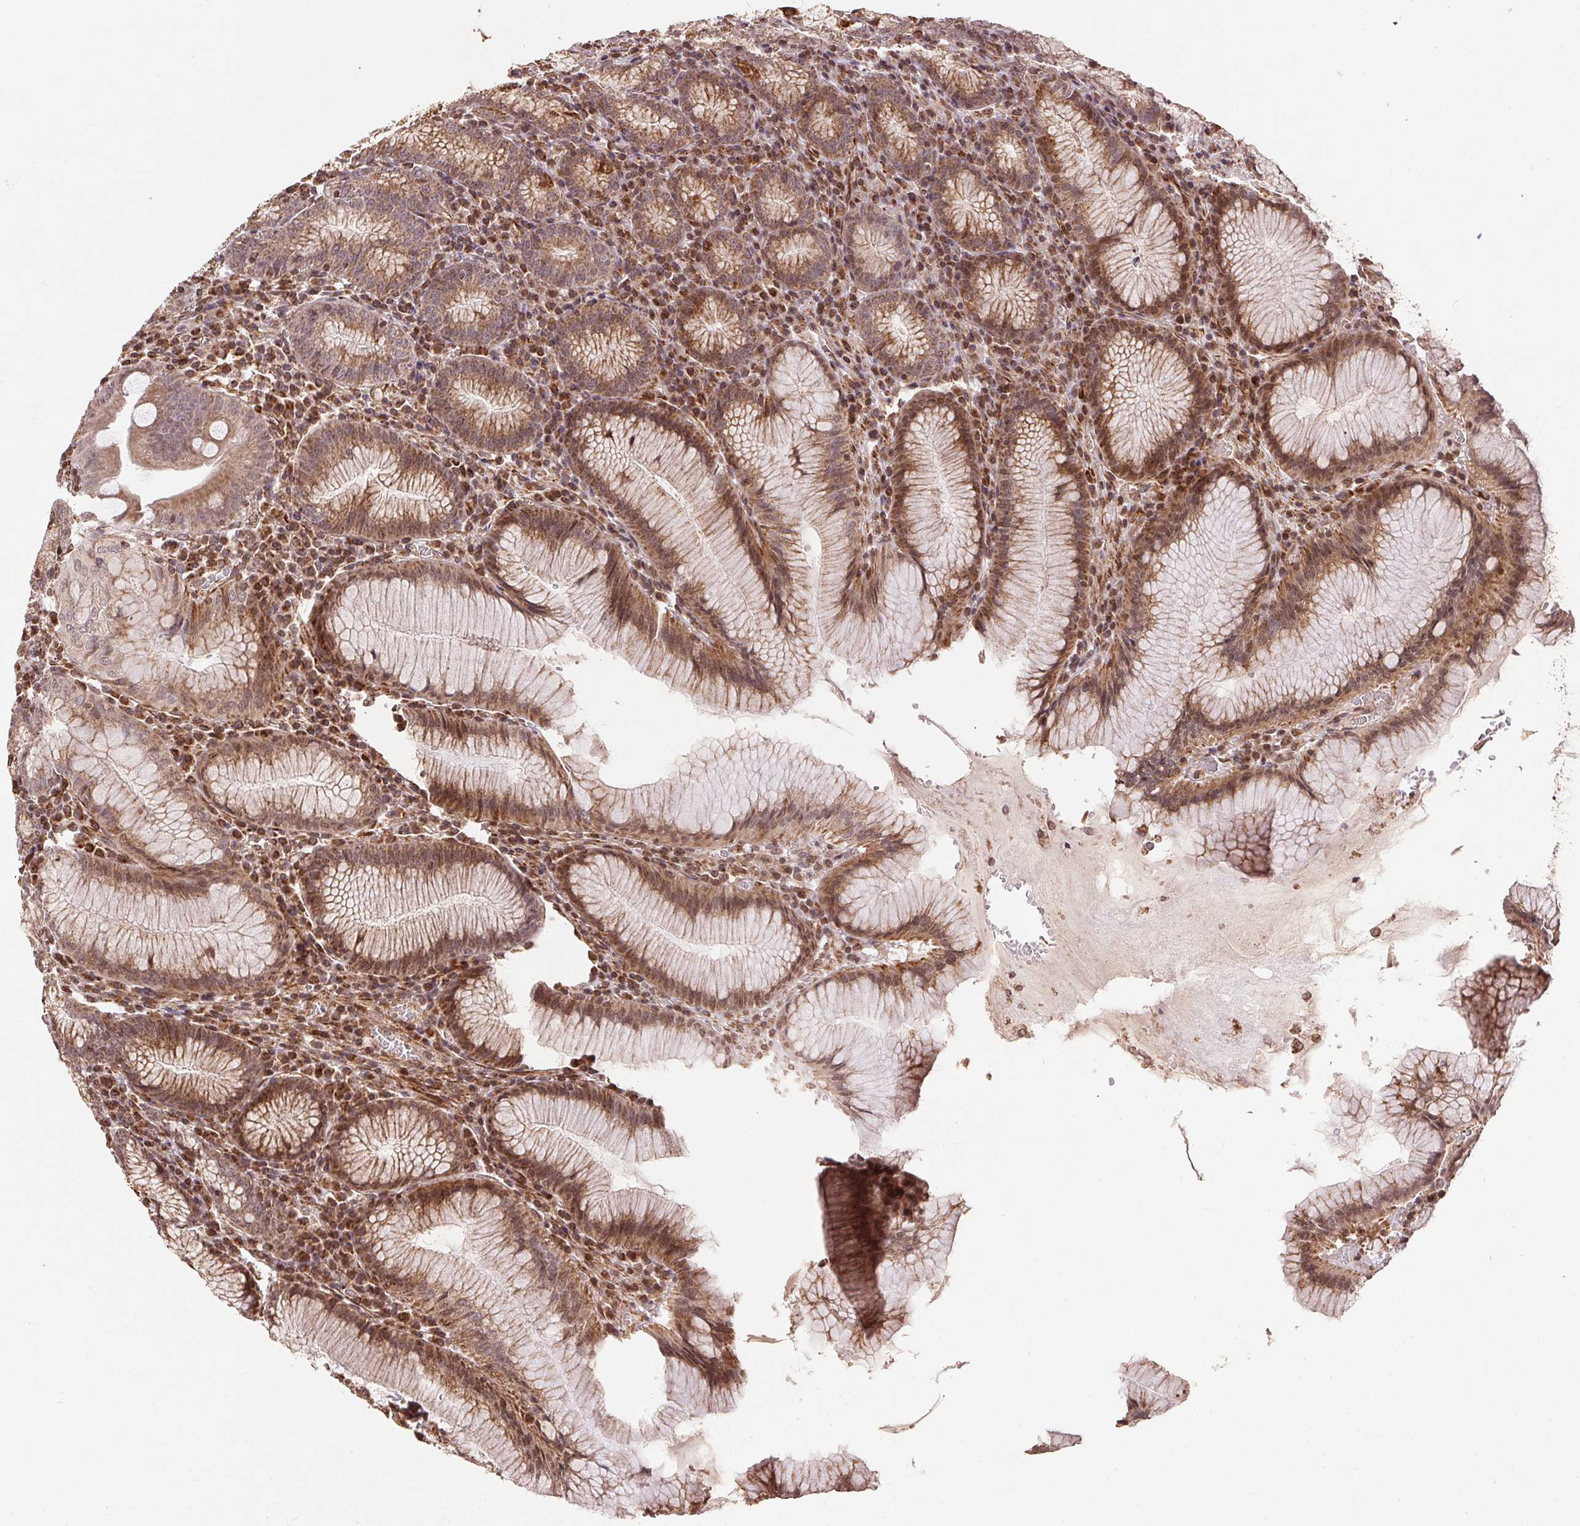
{"staining": {"intensity": "strong", "quantity": ">75%", "location": "cytoplasmic/membranous"}, "tissue": "stomach", "cell_type": "Glandular cells", "image_type": "normal", "snomed": [{"axis": "morphology", "description": "Normal tissue, NOS"}, {"axis": "topography", "description": "Stomach"}], "caption": "IHC (DAB) staining of unremarkable stomach exhibits strong cytoplasmic/membranous protein positivity in approximately >75% of glandular cells.", "gene": "SPRED2", "patient": {"sex": "male", "age": 55}}